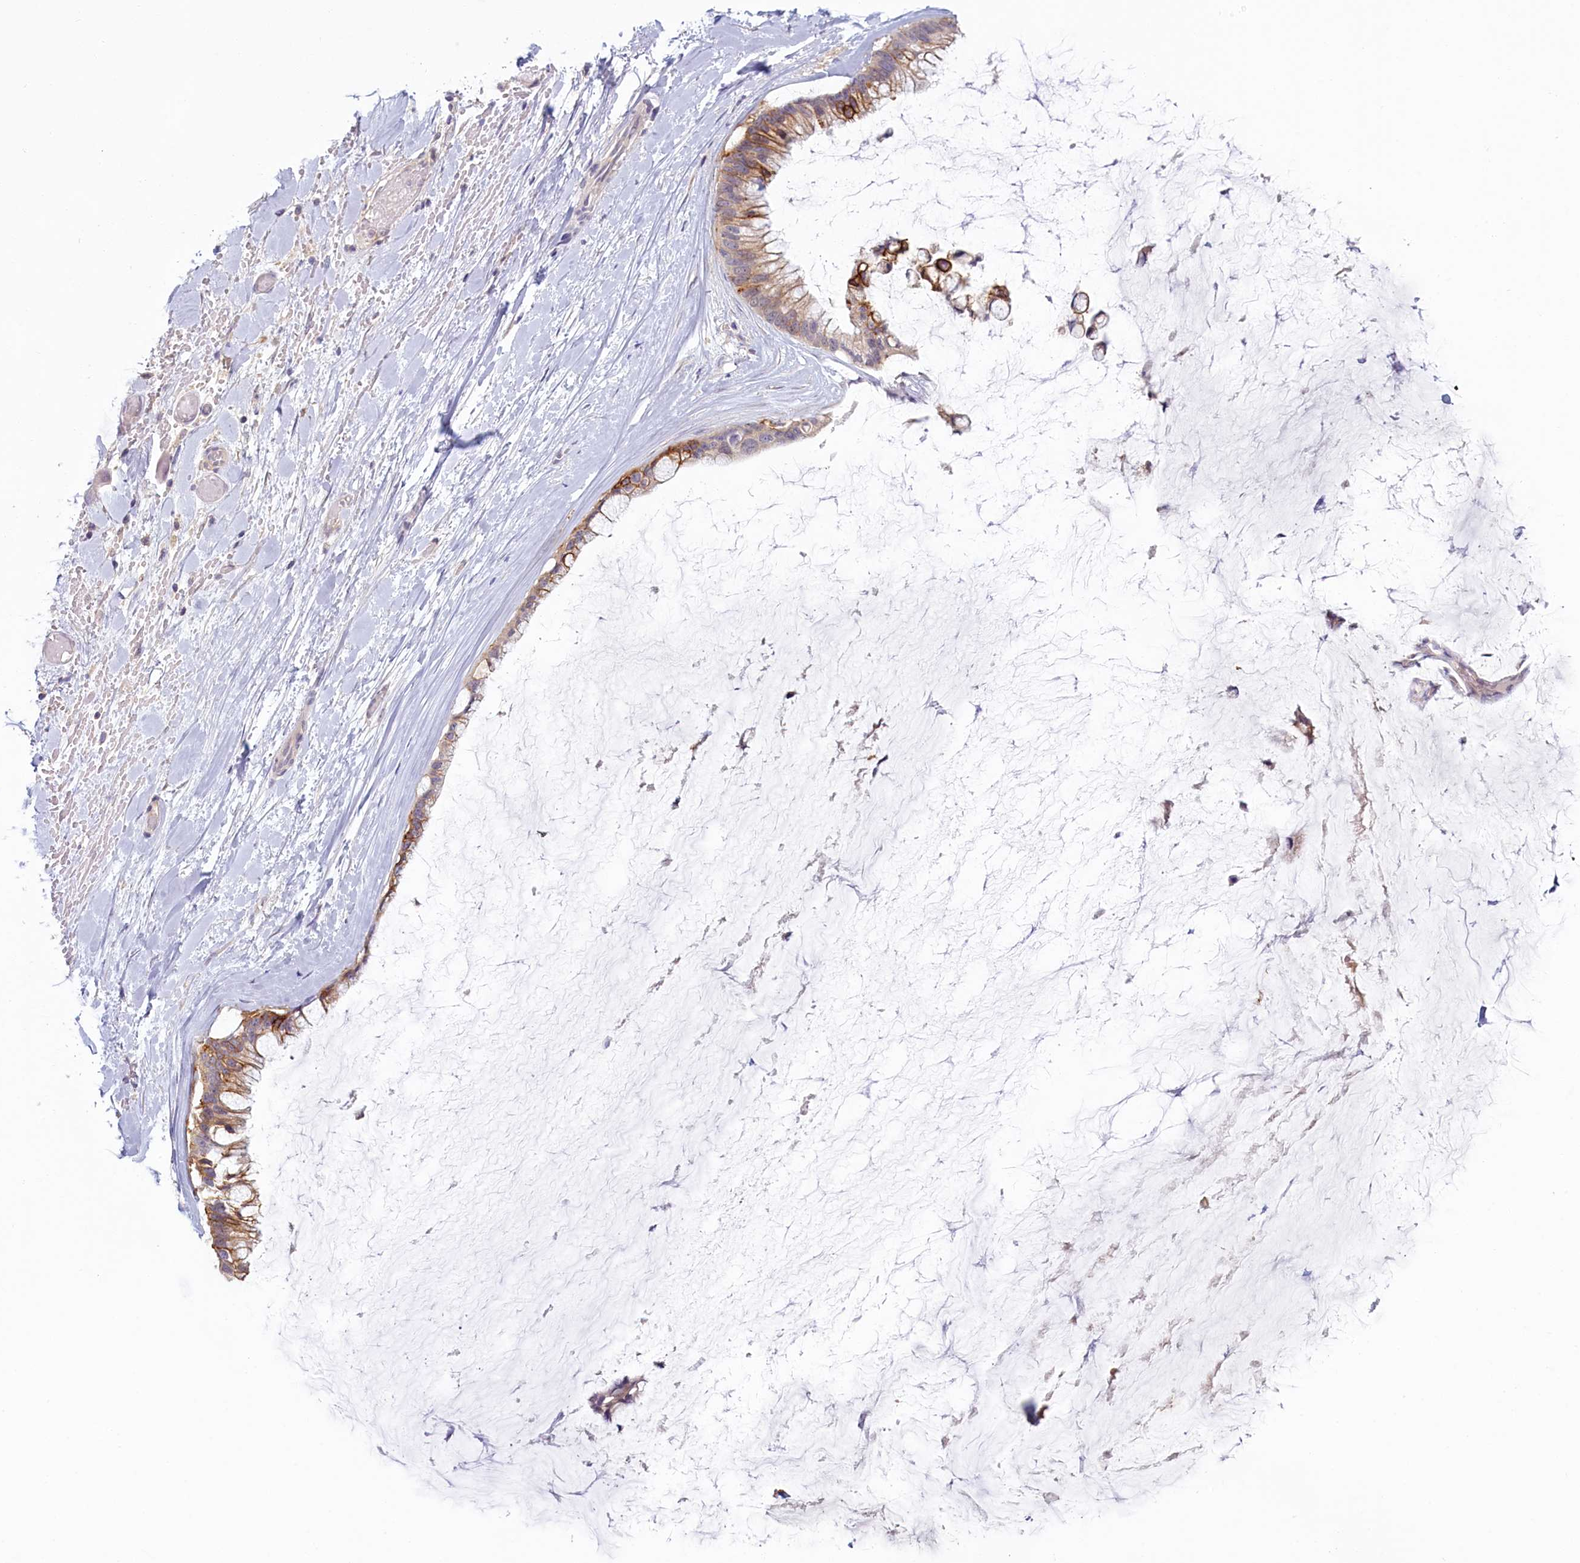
{"staining": {"intensity": "moderate", "quantity": "25%-75%", "location": "cytoplasmic/membranous"}, "tissue": "ovarian cancer", "cell_type": "Tumor cells", "image_type": "cancer", "snomed": [{"axis": "morphology", "description": "Cystadenocarcinoma, mucinous, NOS"}, {"axis": "topography", "description": "Ovary"}], "caption": "A photomicrograph of human ovarian mucinous cystadenocarcinoma stained for a protein exhibits moderate cytoplasmic/membranous brown staining in tumor cells.", "gene": "PDE6D", "patient": {"sex": "female", "age": 39}}